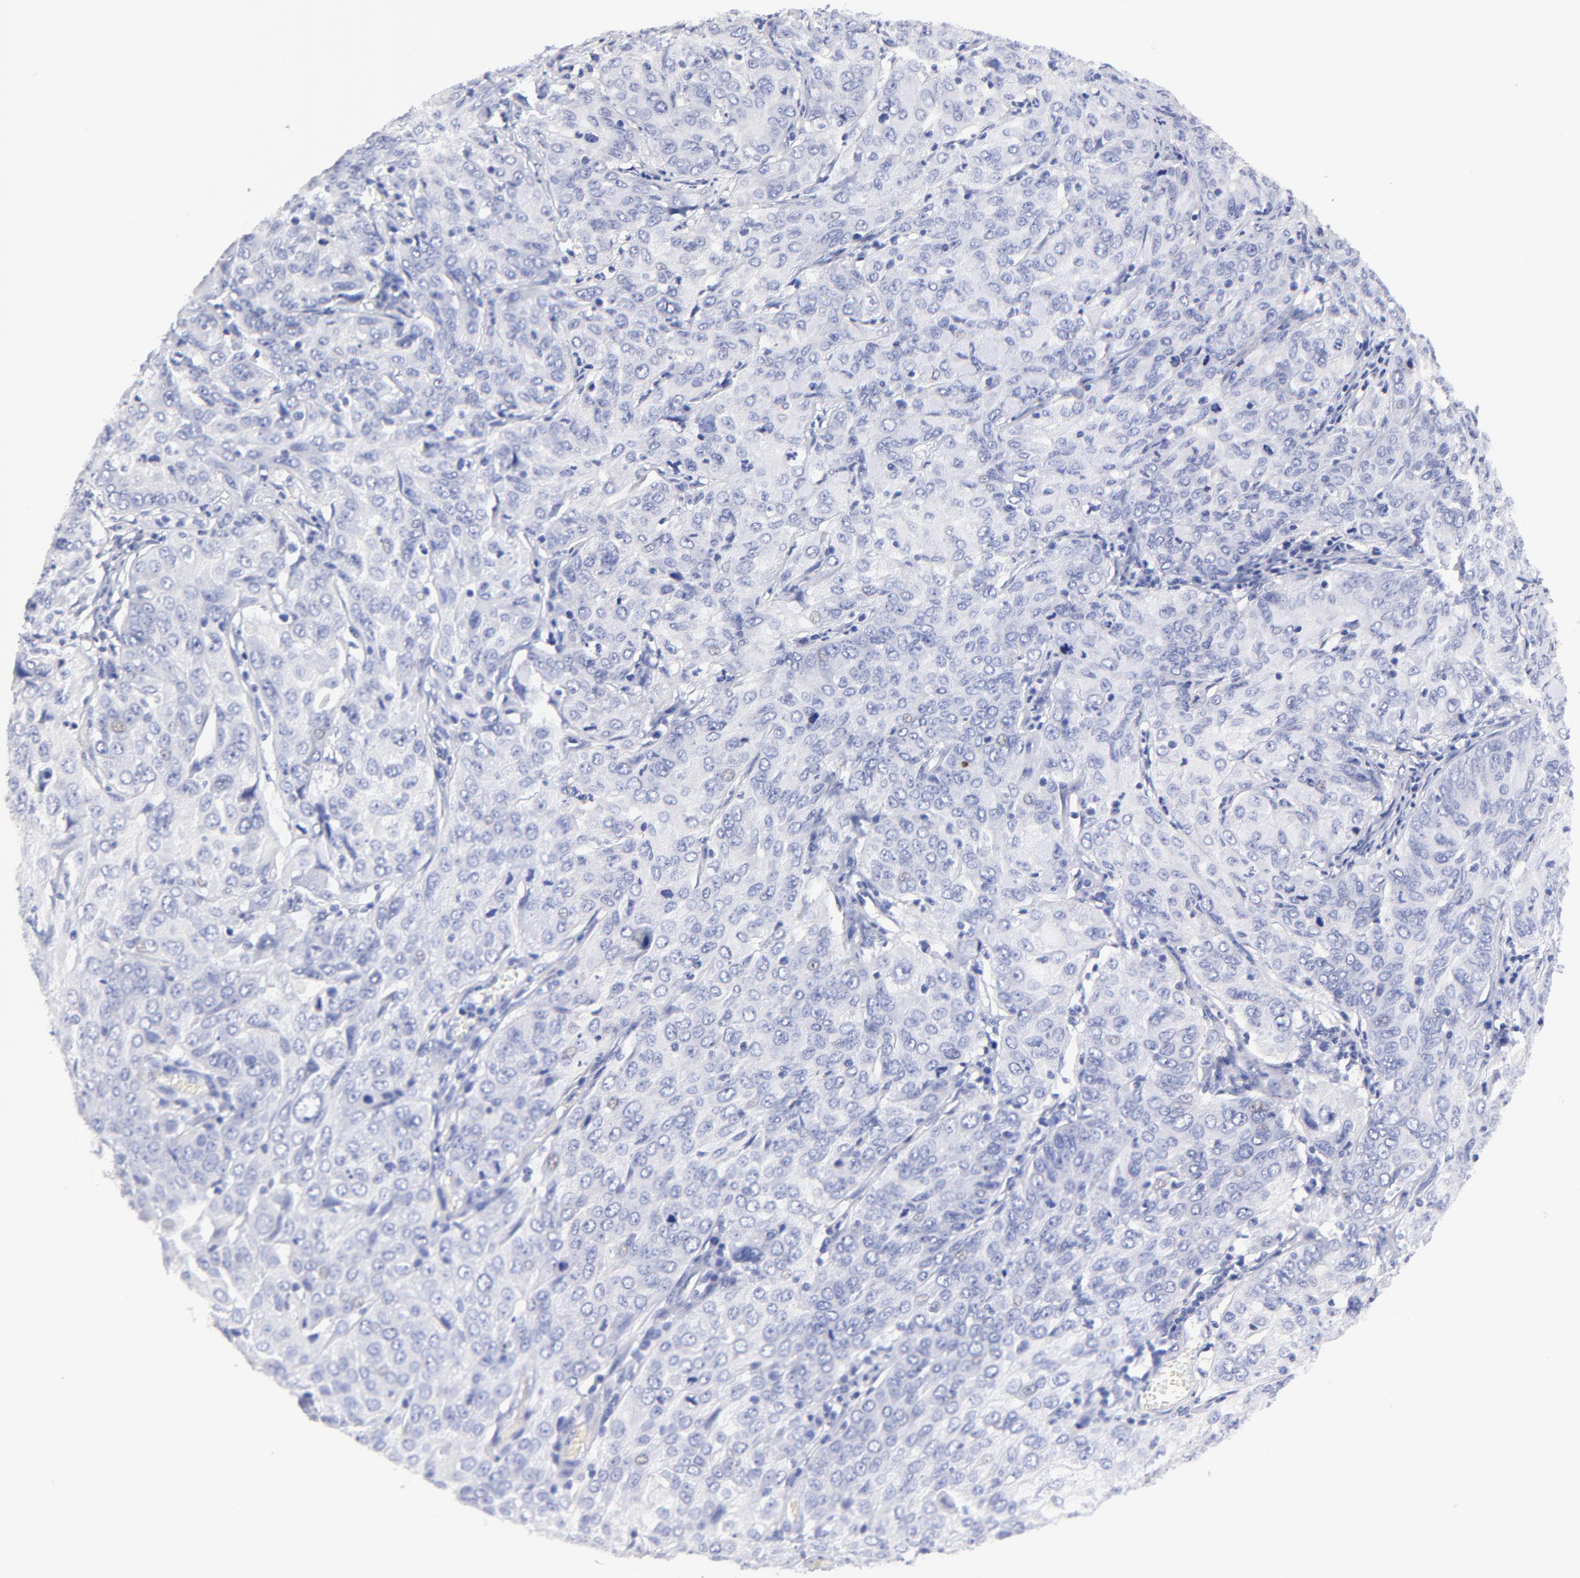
{"staining": {"intensity": "negative", "quantity": "none", "location": "none"}, "tissue": "cervical cancer", "cell_type": "Tumor cells", "image_type": "cancer", "snomed": [{"axis": "morphology", "description": "Squamous cell carcinoma, NOS"}, {"axis": "topography", "description": "Cervix"}], "caption": "Protein analysis of cervical squamous cell carcinoma shows no significant expression in tumor cells.", "gene": "HORMAD2", "patient": {"sex": "female", "age": 38}}